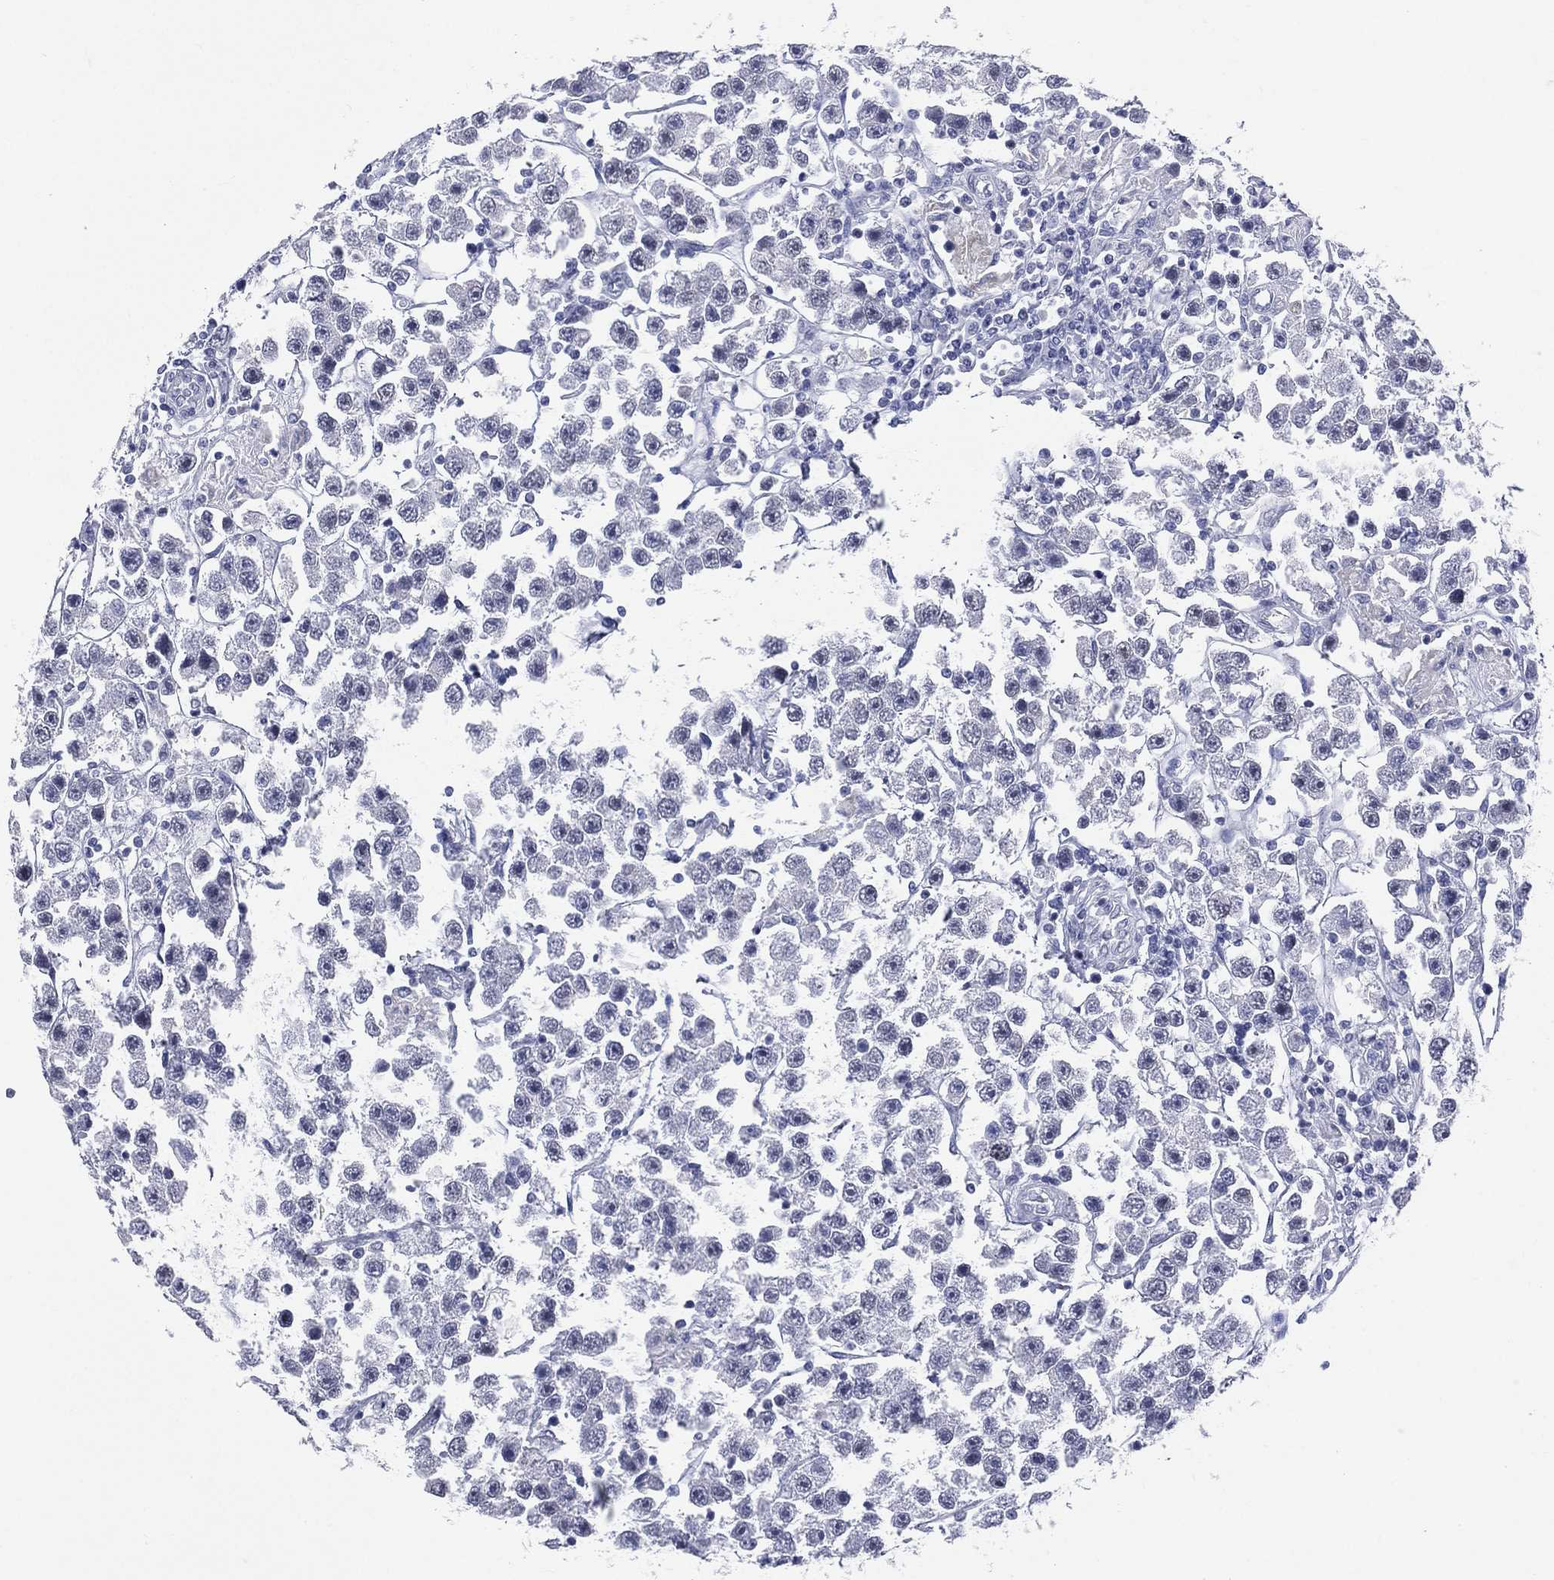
{"staining": {"intensity": "negative", "quantity": "none", "location": "none"}, "tissue": "testis cancer", "cell_type": "Tumor cells", "image_type": "cancer", "snomed": [{"axis": "morphology", "description": "Seminoma, NOS"}, {"axis": "topography", "description": "Testis"}], "caption": "Tumor cells are negative for protein expression in human seminoma (testis).", "gene": "MLLT10", "patient": {"sex": "male", "age": 45}}